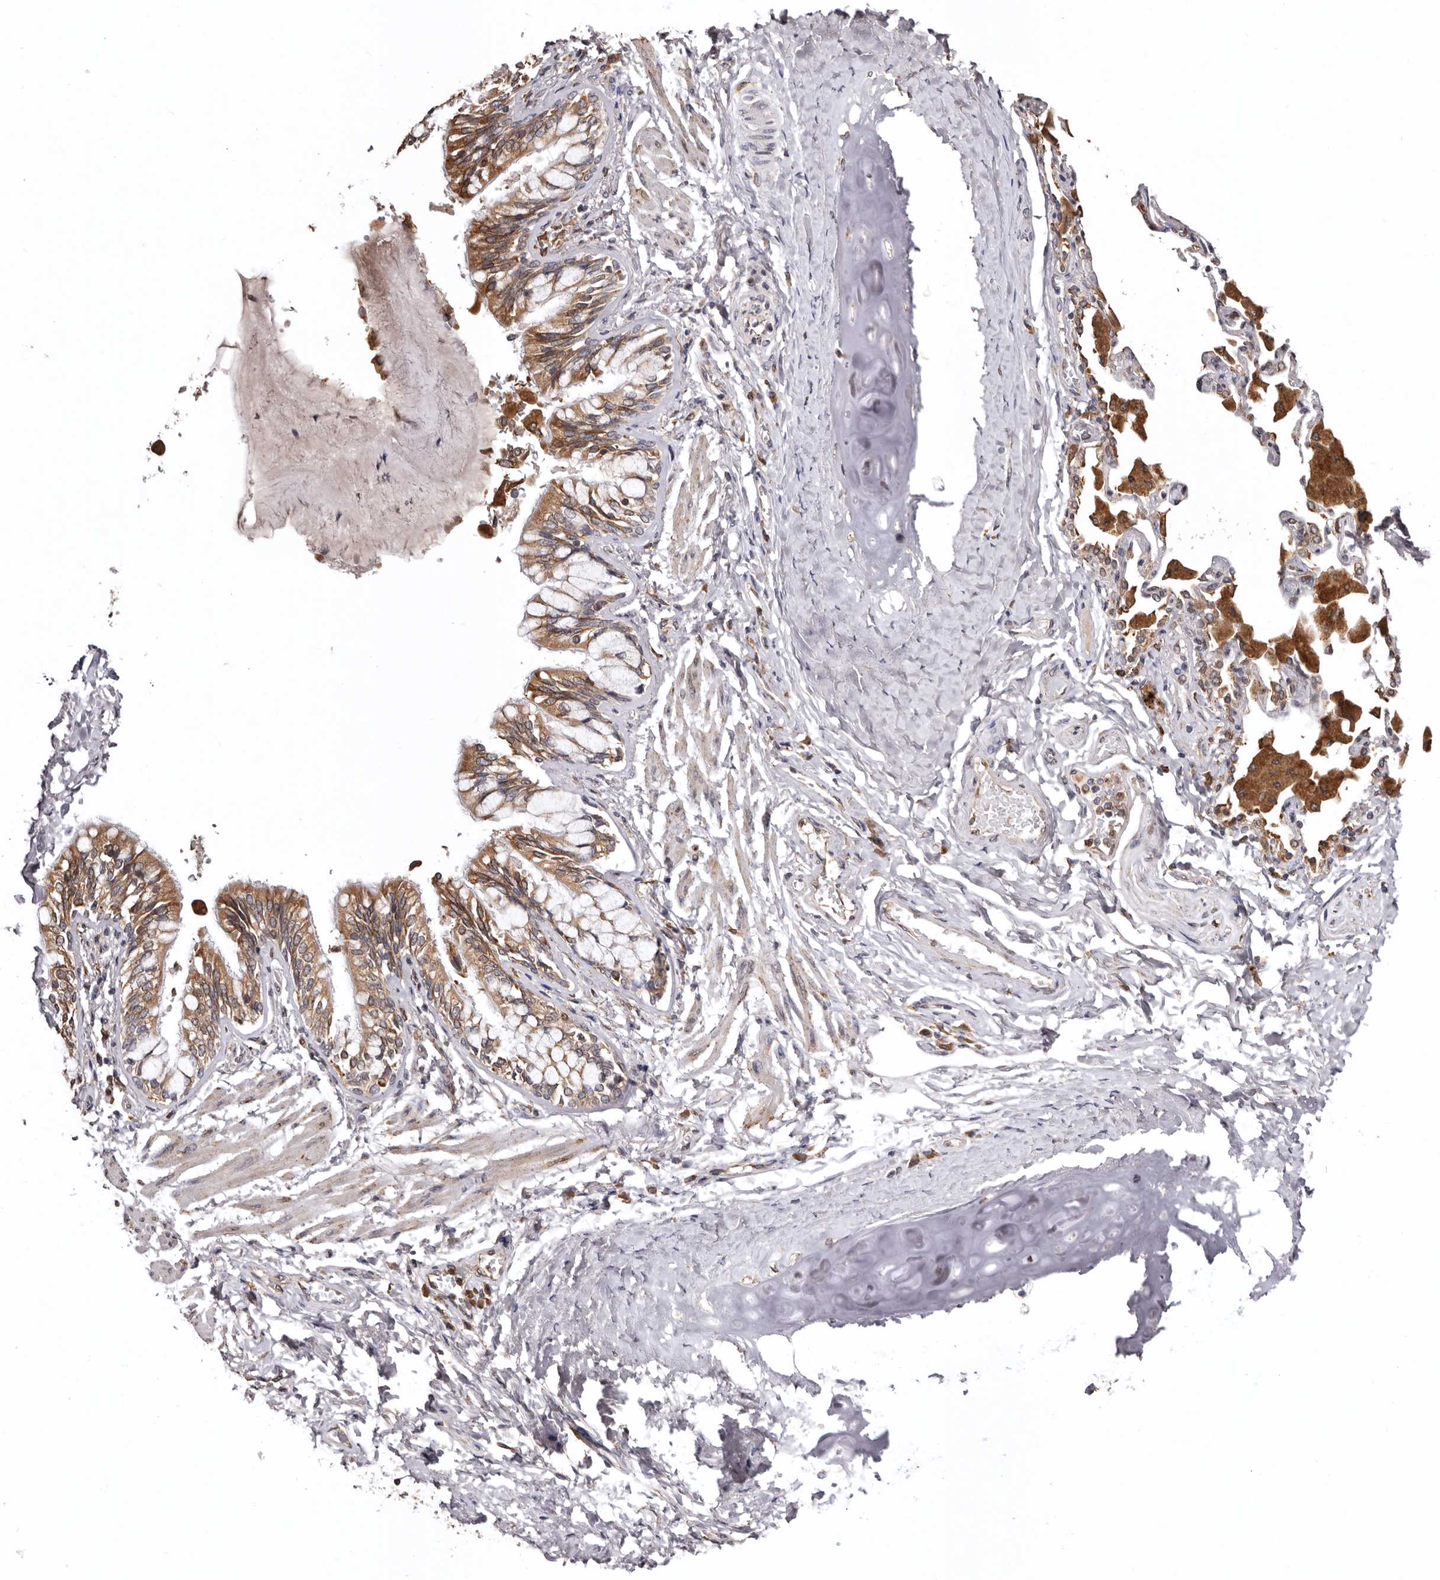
{"staining": {"intensity": "moderate", "quantity": ">75%", "location": "cytoplasmic/membranous"}, "tissue": "bronchus", "cell_type": "Respiratory epithelial cells", "image_type": "normal", "snomed": [{"axis": "morphology", "description": "Normal tissue, NOS"}, {"axis": "morphology", "description": "Inflammation, NOS"}, {"axis": "topography", "description": "Bronchus"}, {"axis": "topography", "description": "Lung"}], "caption": "A brown stain labels moderate cytoplasmic/membranous positivity of a protein in respiratory epithelial cells of unremarkable bronchus.", "gene": "INKA2", "patient": {"sex": "female", "age": 46}}